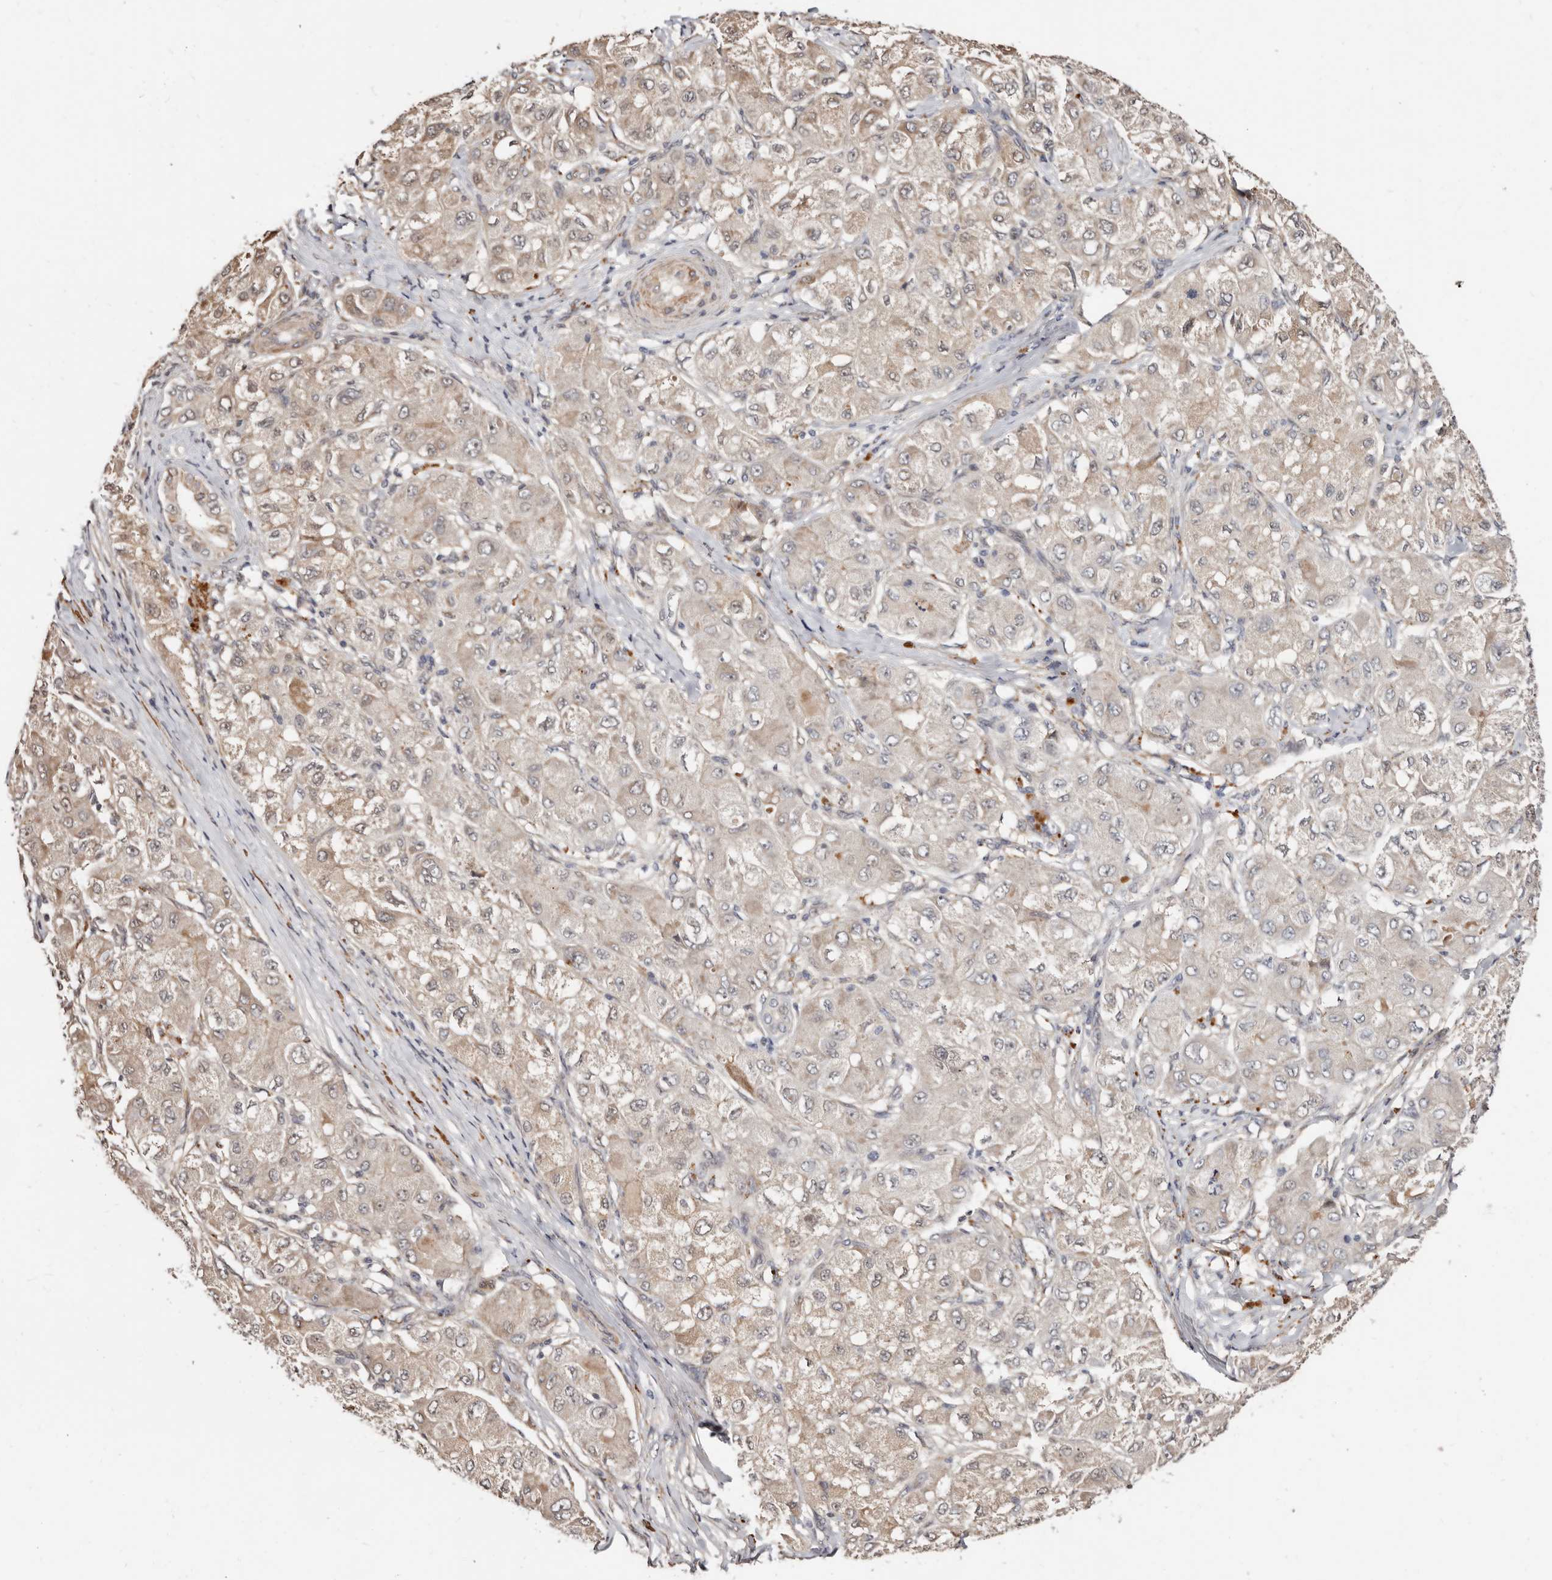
{"staining": {"intensity": "weak", "quantity": "25%-75%", "location": "cytoplasmic/membranous"}, "tissue": "liver cancer", "cell_type": "Tumor cells", "image_type": "cancer", "snomed": [{"axis": "morphology", "description": "Carcinoma, Hepatocellular, NOS"}, {"axis": "topography", "description": "Liver"}], "caption": "Immunohistochemical staining of liver cancer exhibits low levels of weak cytoplasmic/membranous protein positivity in about 25%-75% of tumor cells. The protein of interest is stained brown, and the nuclei are stained in blue (DAB (3,3'-diaminobenzidine) IHC with brightfield microscopy, high magnification).", "gene": "TRIP13", "patient": {"sex": "male", "age": 80}}